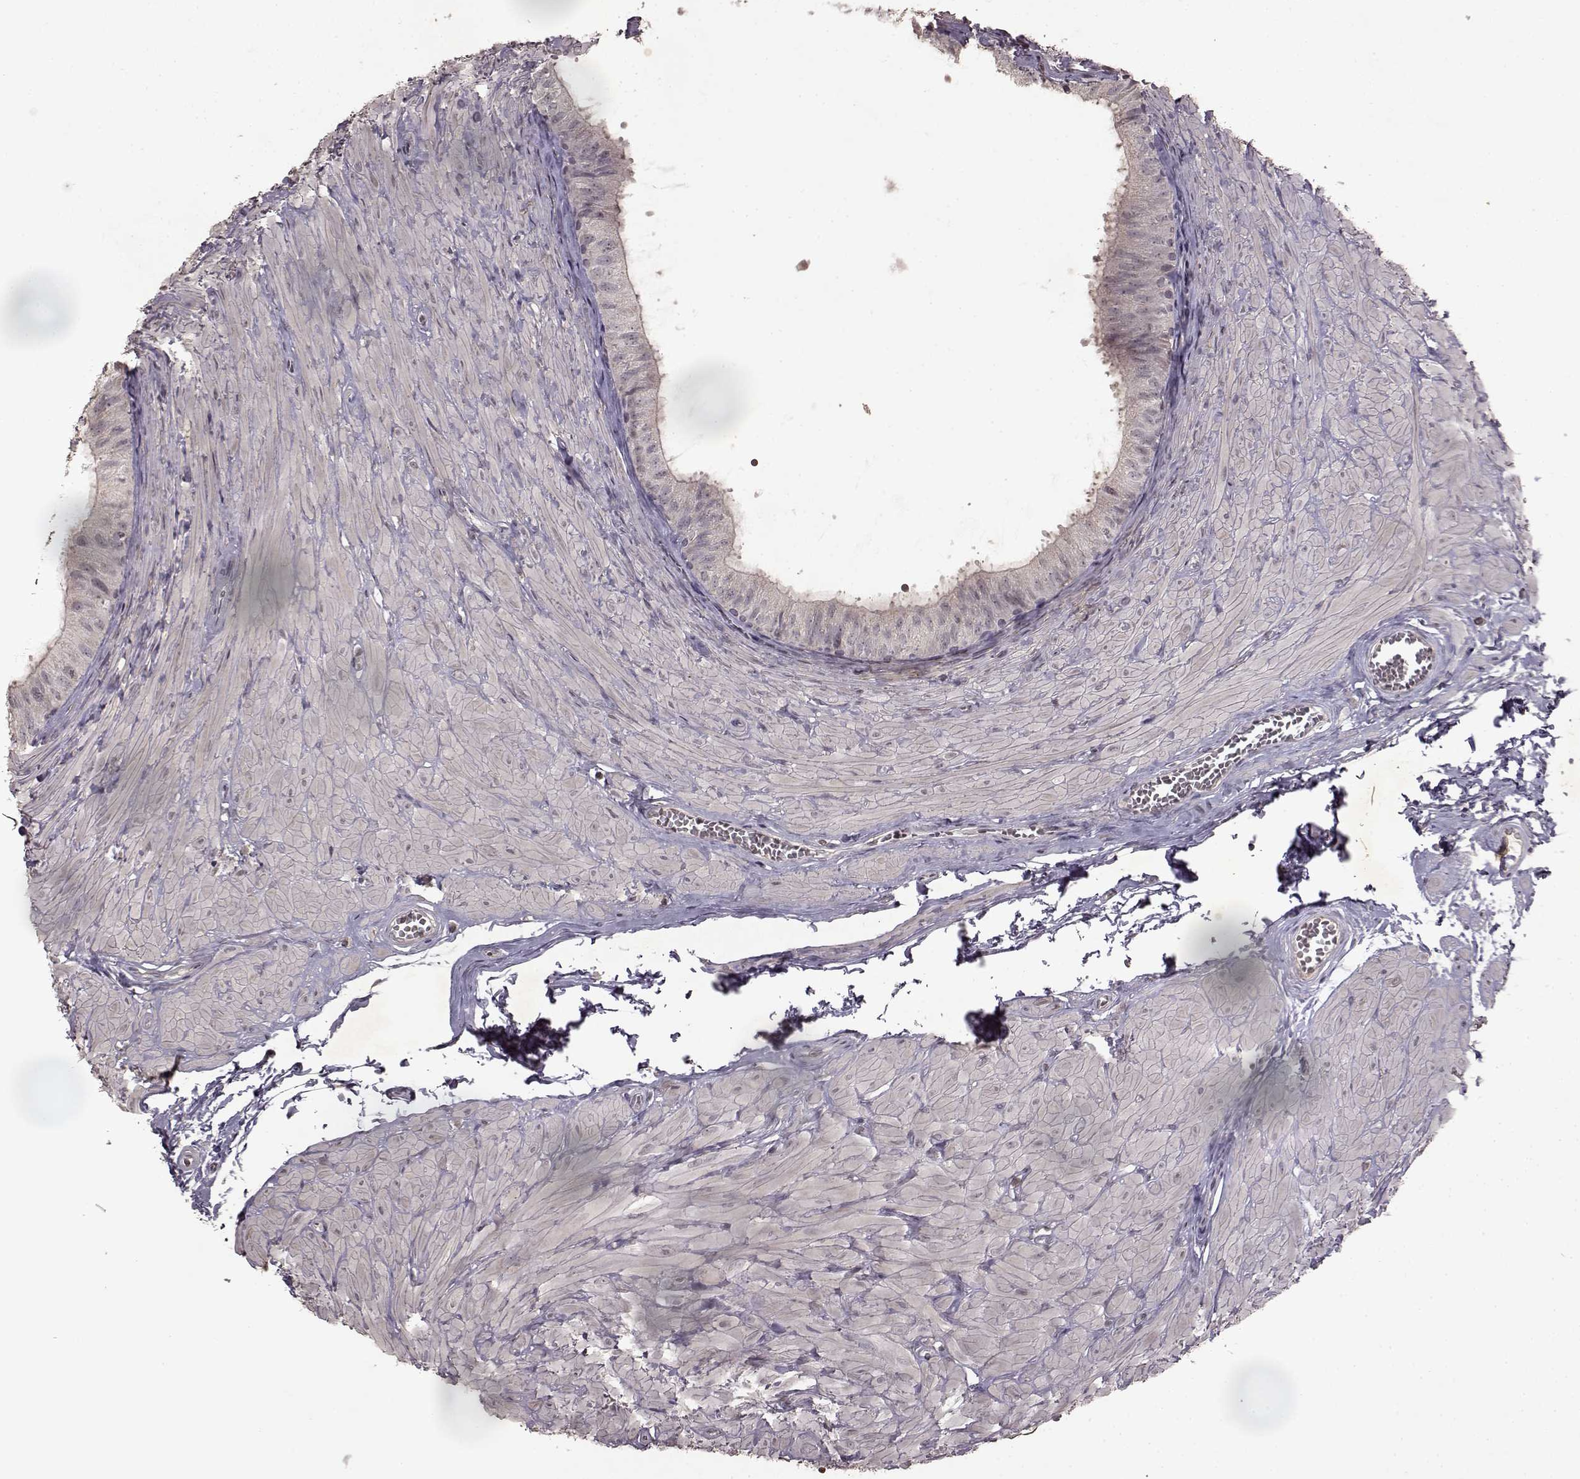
{"staining": {"intensity": "negative", "quantity": "none", "location": "none"}, "tissue": "epididymis", "cell_type": "Glandular cells", "image_type": "normal", "snomed": [{"axis": "morphology", "description": "Normal tissue, NOS"}, {"axis": "topography", "description": "Epididymis"}, {"axis": "topography", "description": "Vas deferens"}], "caption": "Glandular cells show no significant protein expression in normal epididymis.", "gene": "LHB", "patient": {"sex": "male", "age": 23}}